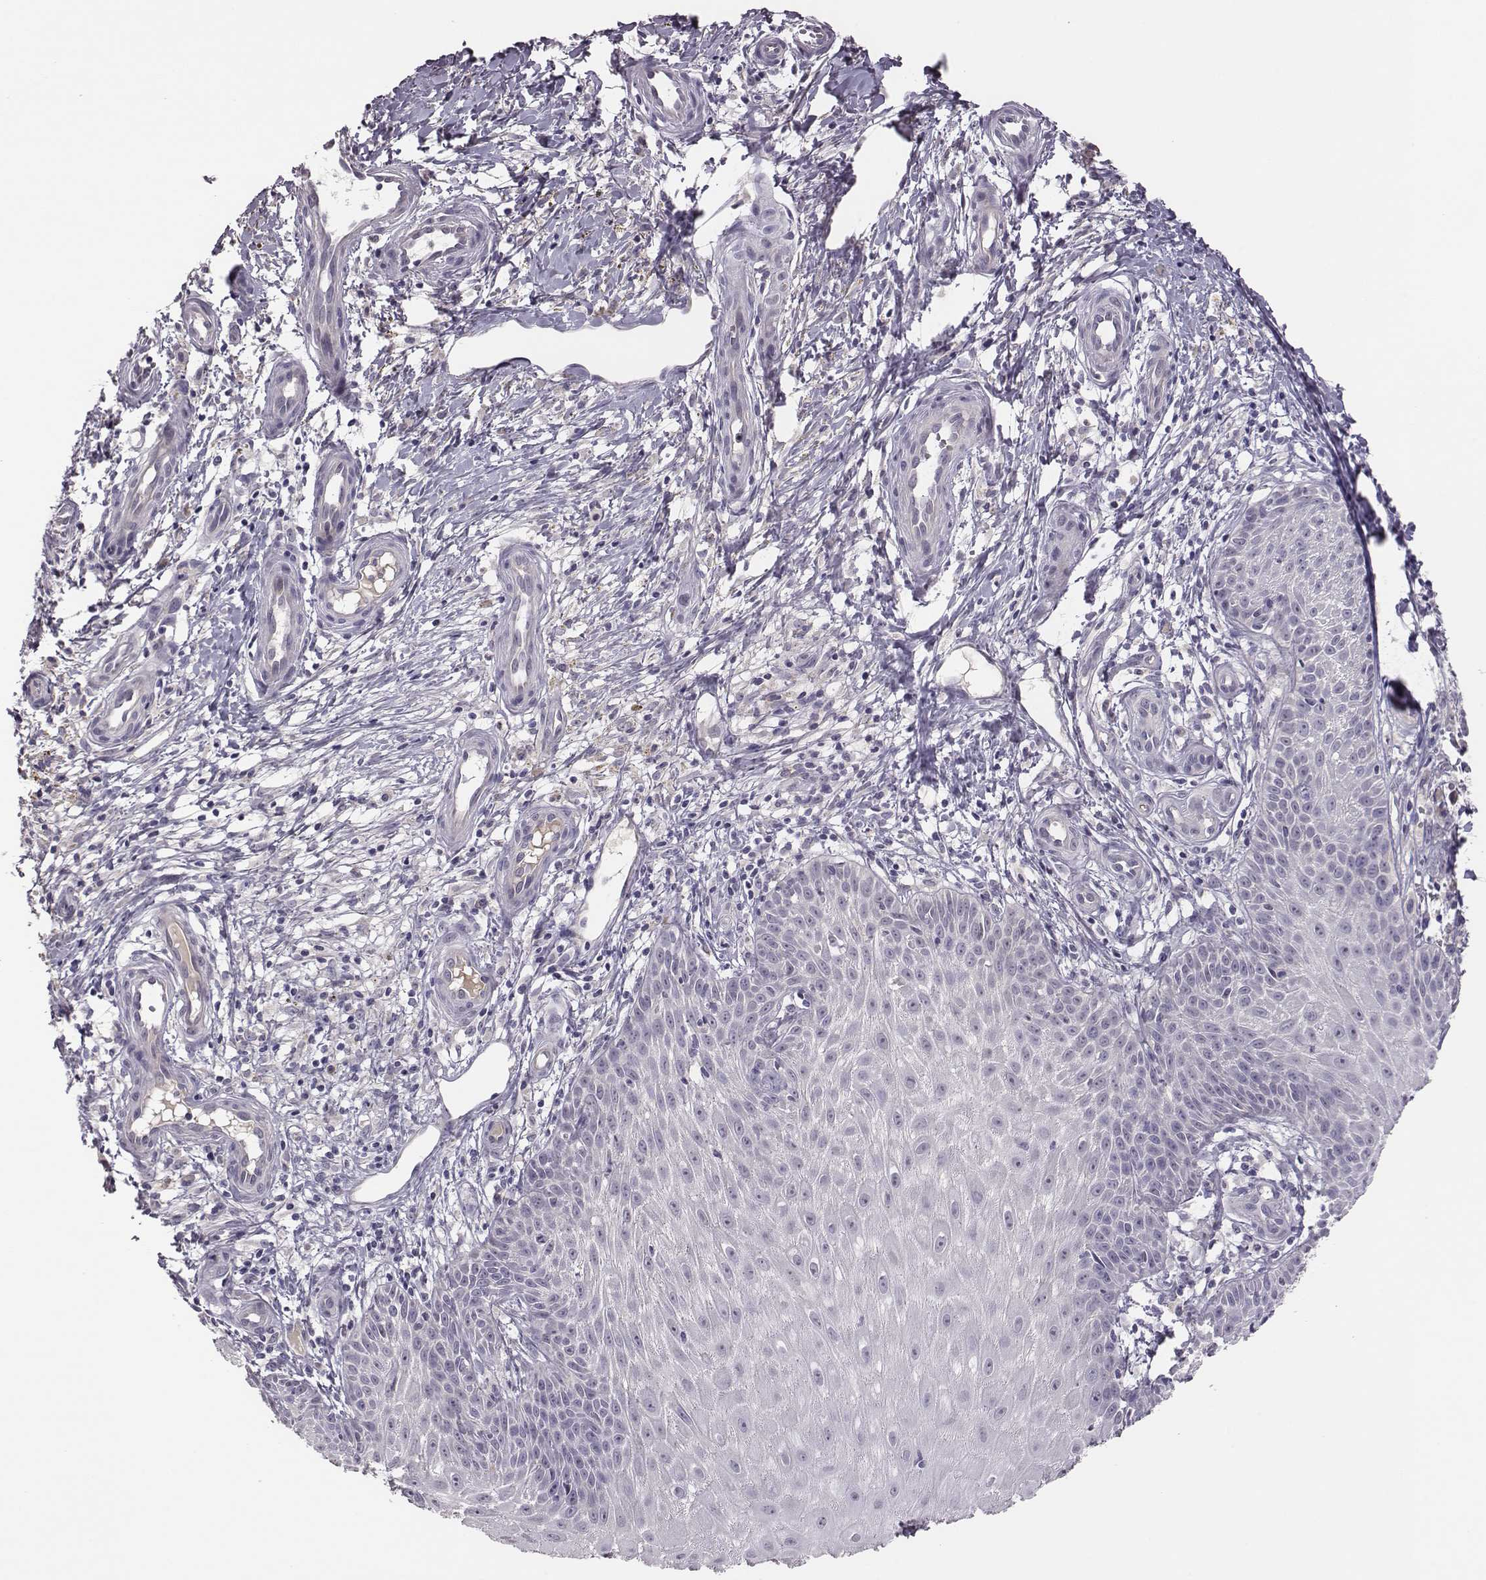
{"staining": {"intensity": "negative", "quantity": "none", "location": "none"}, "tissue": "melanoma", "cell_type": "Tumor cells", "image_type": "cancer", "snomed": [{"axis": "morphology", "description": "Malignant melanoma, NOS"}, {"axis": "topography", "description": "Skin"}], "caption": "This is an immunohistochemistry photomicrograph of human malignant melanoma. There is no expression in tumor cells.", "gene": "KMO", "patient": {"sex": "female", "age": 53}}